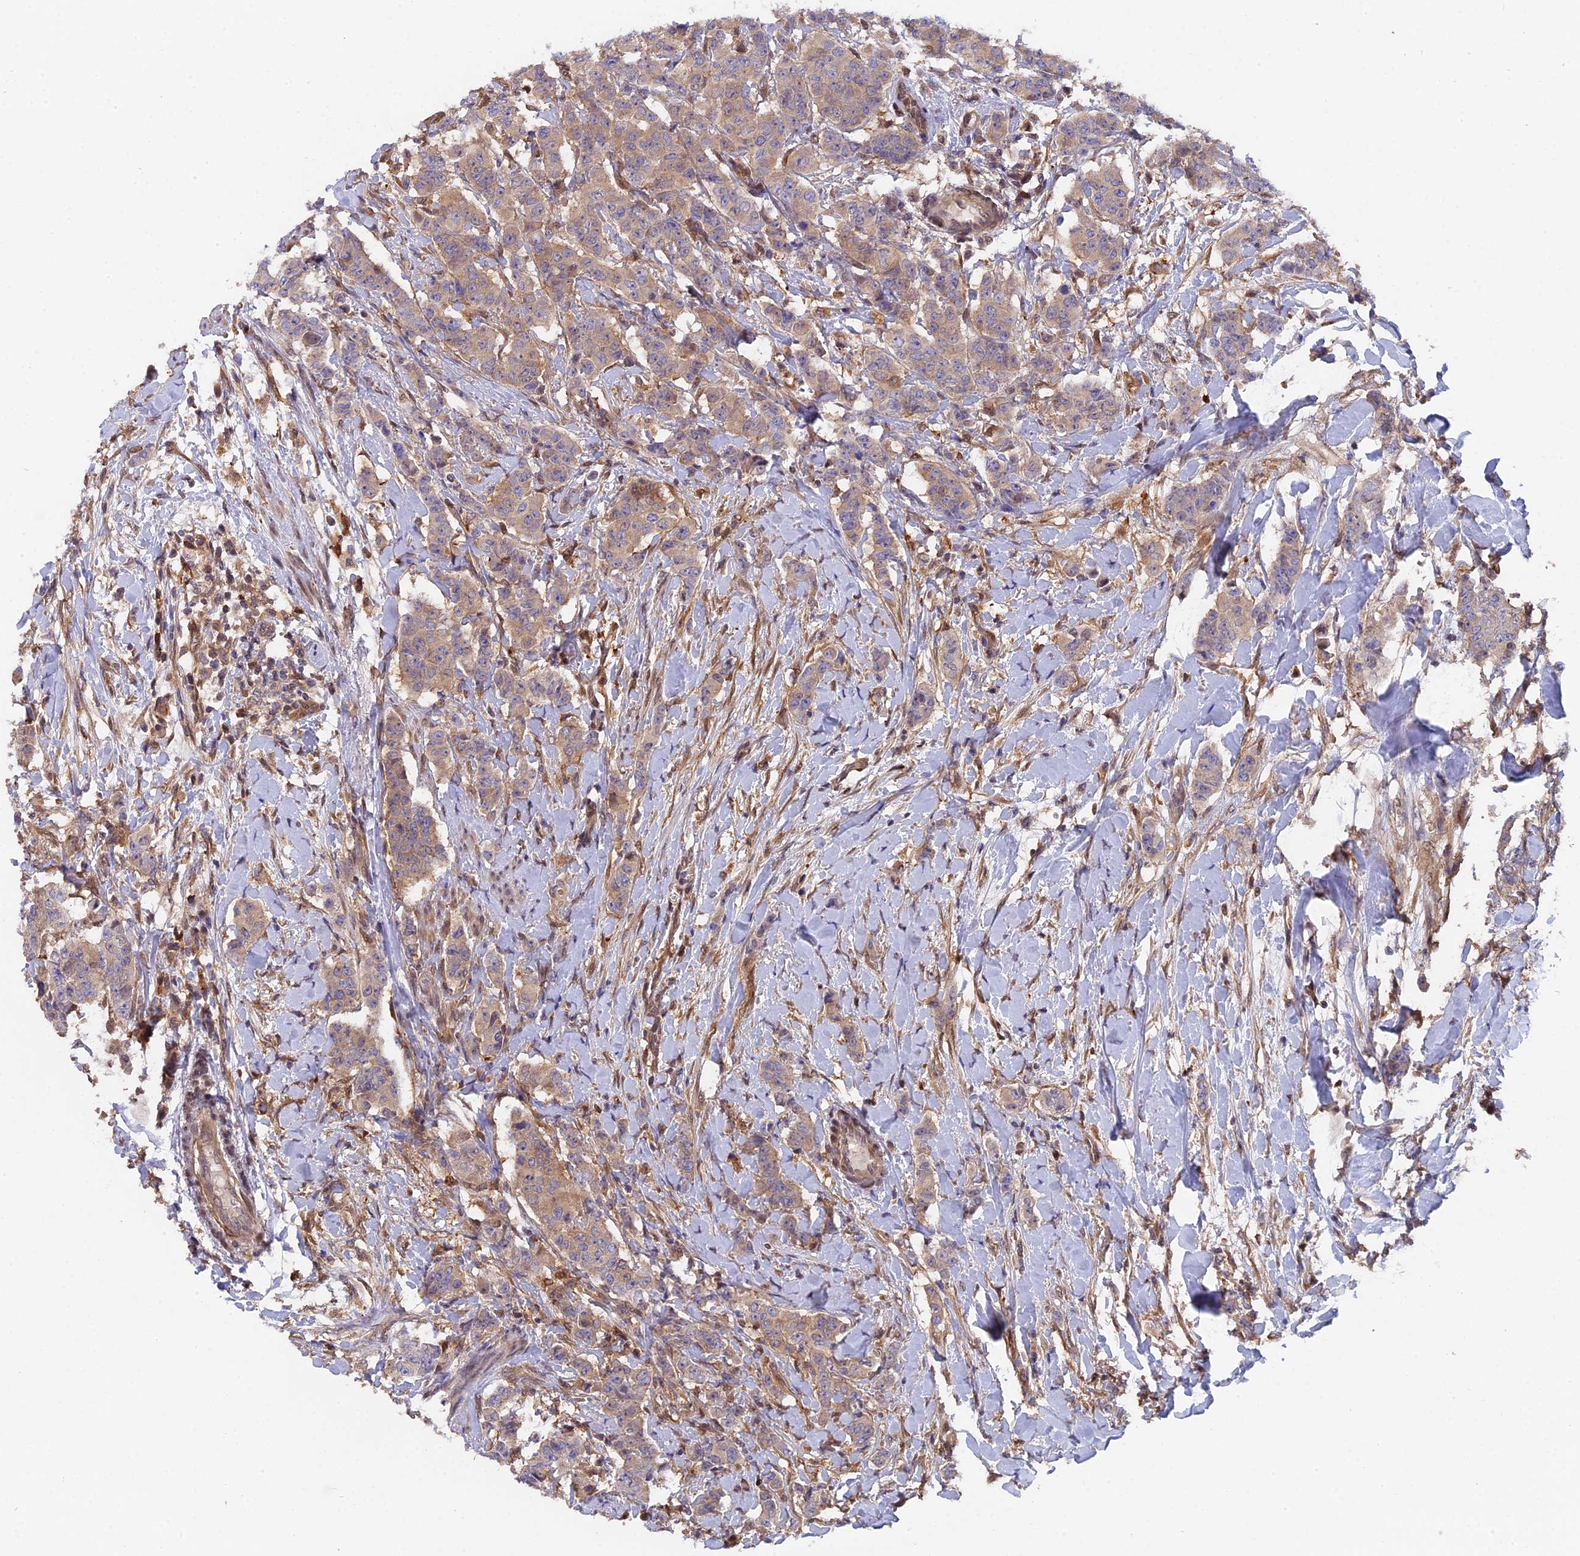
{"staining": {"intensity": "weak", "quantity": ">75%", "location": "cytoplasmic/membranous"}, "tissue": "breast cancer", "cell_type": "Tumor cells", "image_type": "cancer", "snomed": [{"axis": "morphology", "description": "Duct carcinoma"}, {"axis": "topography", "description": "Breast"}], "caption": "This photomicrograph shows IHC staining of breast cancer, with low weak cytoplasmic/membranous positivity in approximately >75% of tumor cells.", "gene": "FAM118B", "patient": {"sex": "female", "age": 40}}